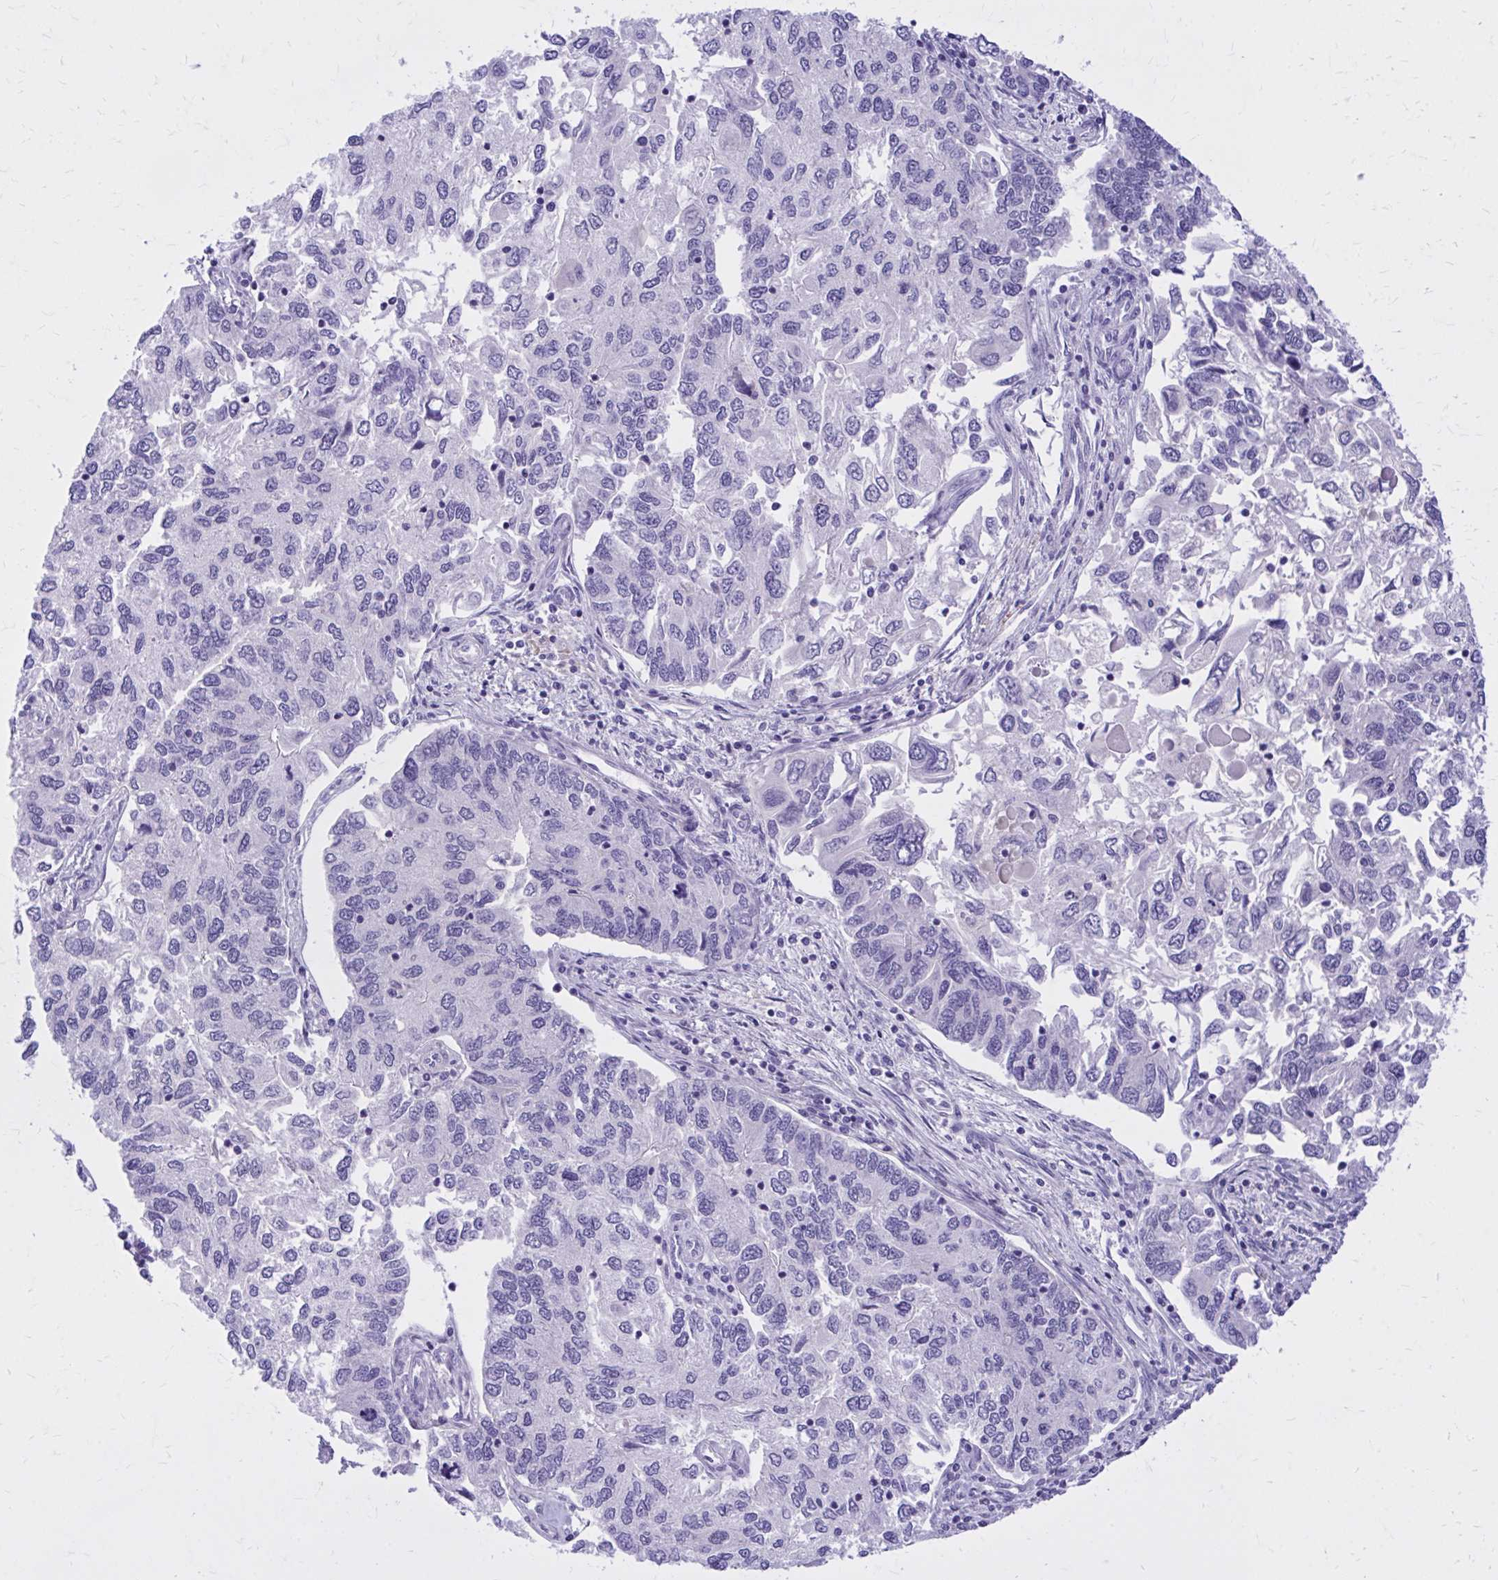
{"staining": {"intensity": "weak", "quantity": "25%-75%", "location": "nuclear"}, "tissue": "endometrial cancer", "cell_type": "Tumor cells", "image_type": "cancer", "snomed": [{"axis": "morphology", "description": "Carcinoma, NOS"}, {"axis": "topography", "description": "Uterus"}], "caption": "DAB immunohistochemical staining of endometrial cancer (carcinoma) shows weak nuclear protein staining in approximately 25%-75% of tumor cells. (IHC, brightfield microscopy, high magnification).", "gene": "ZBTB25", "patient": {"sex": "female", "age": 76}}